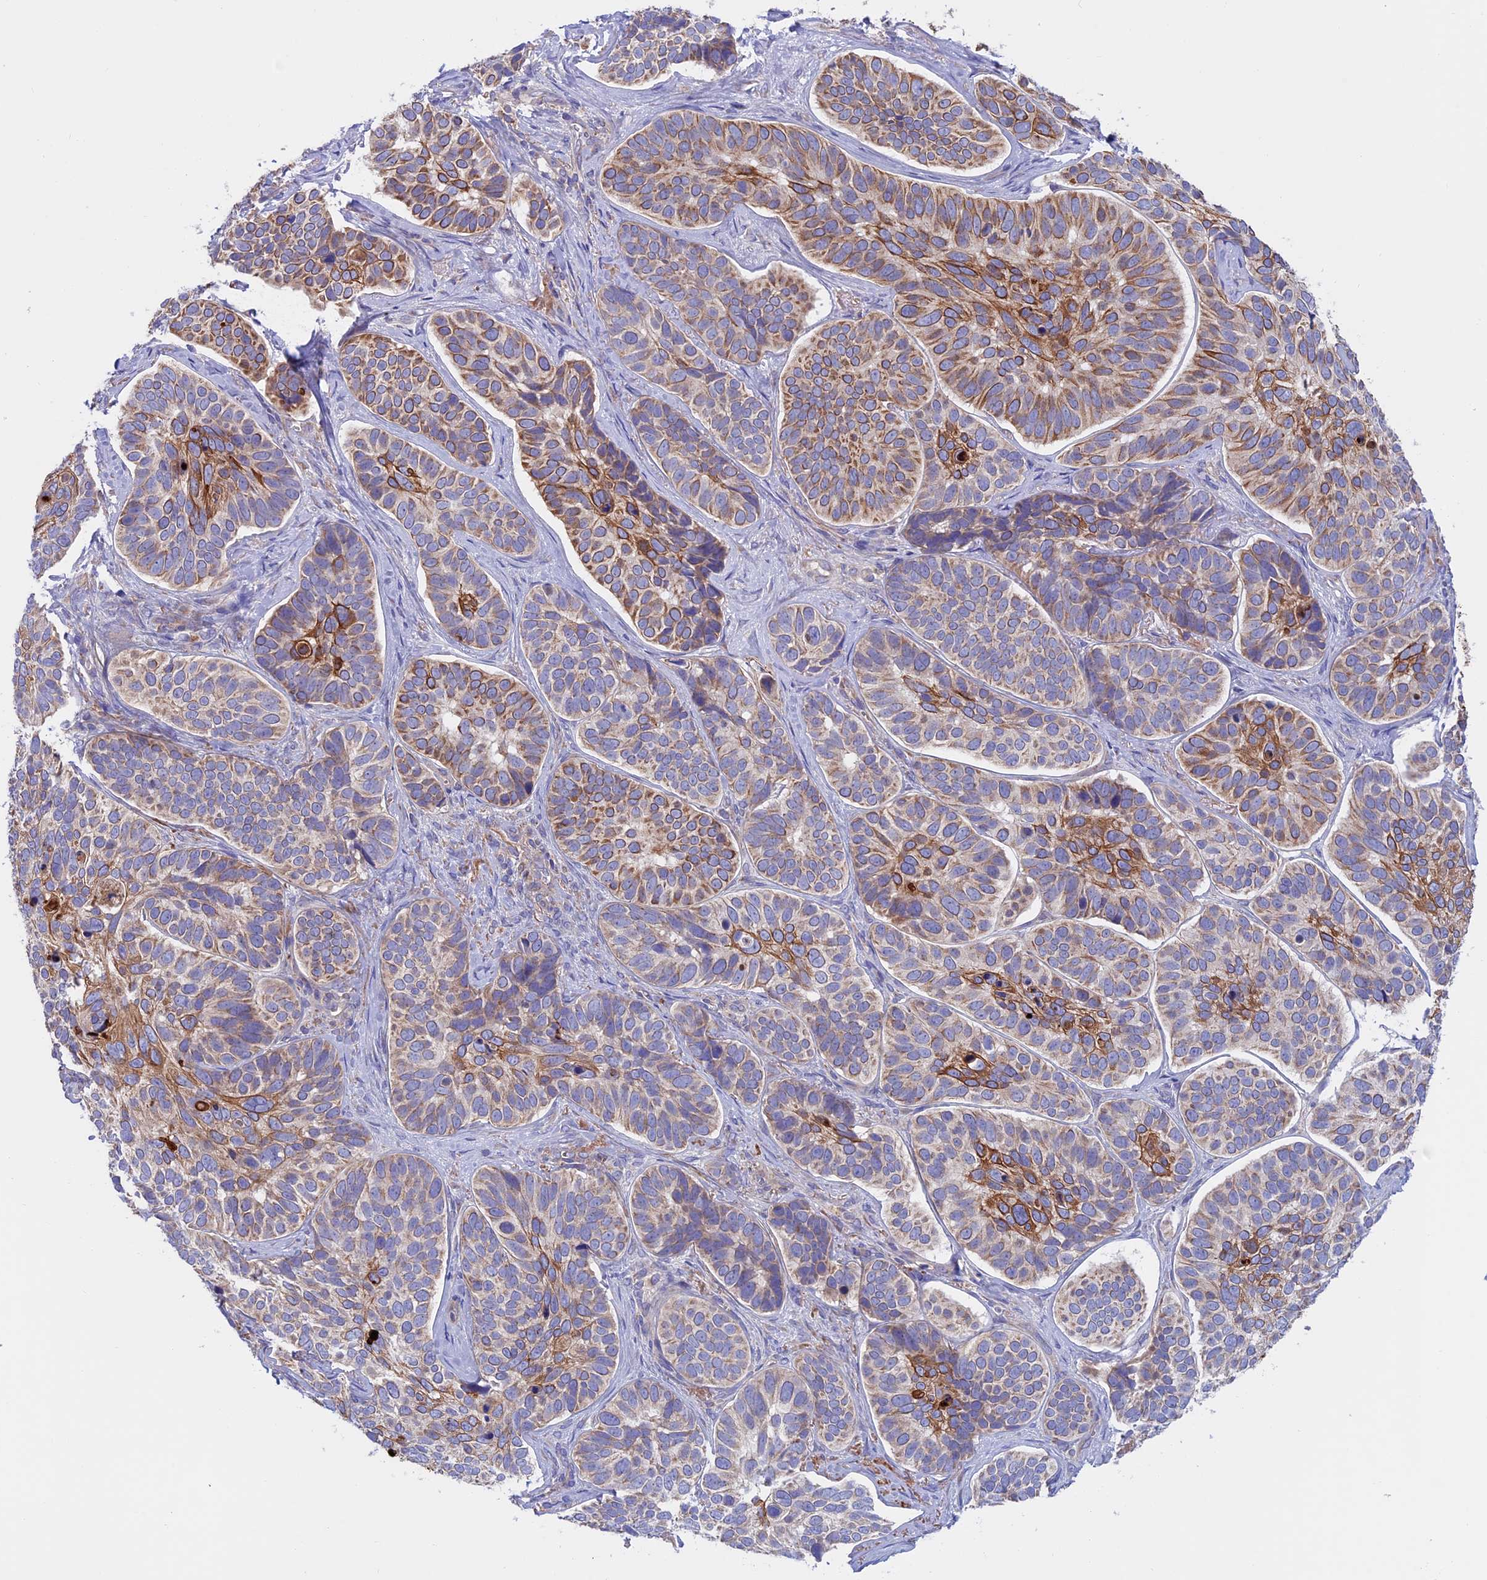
{"staining": {"intensity": "moderate", "quantity": "25%-75%", "location": "cytoplasmic/membranous"}, "tissue": "skin cancer", "cell_type": "Tumor cells", "image_type": "cancer", "snomed": [{"axis": "morphology", "description": "Basal cell carcinoma"}, {"axis": "topography", "description": "Skin"}], "caption": "Skin cancer (basal cell carcinoma) tissue exhibits moderate cytoplasmic/membranous expression in approximately 25%-75% of tumor cells, visualized by immunohistochemistry.", "gene": "PTPN9", "patient": {"sex": "male", "age": 62}}